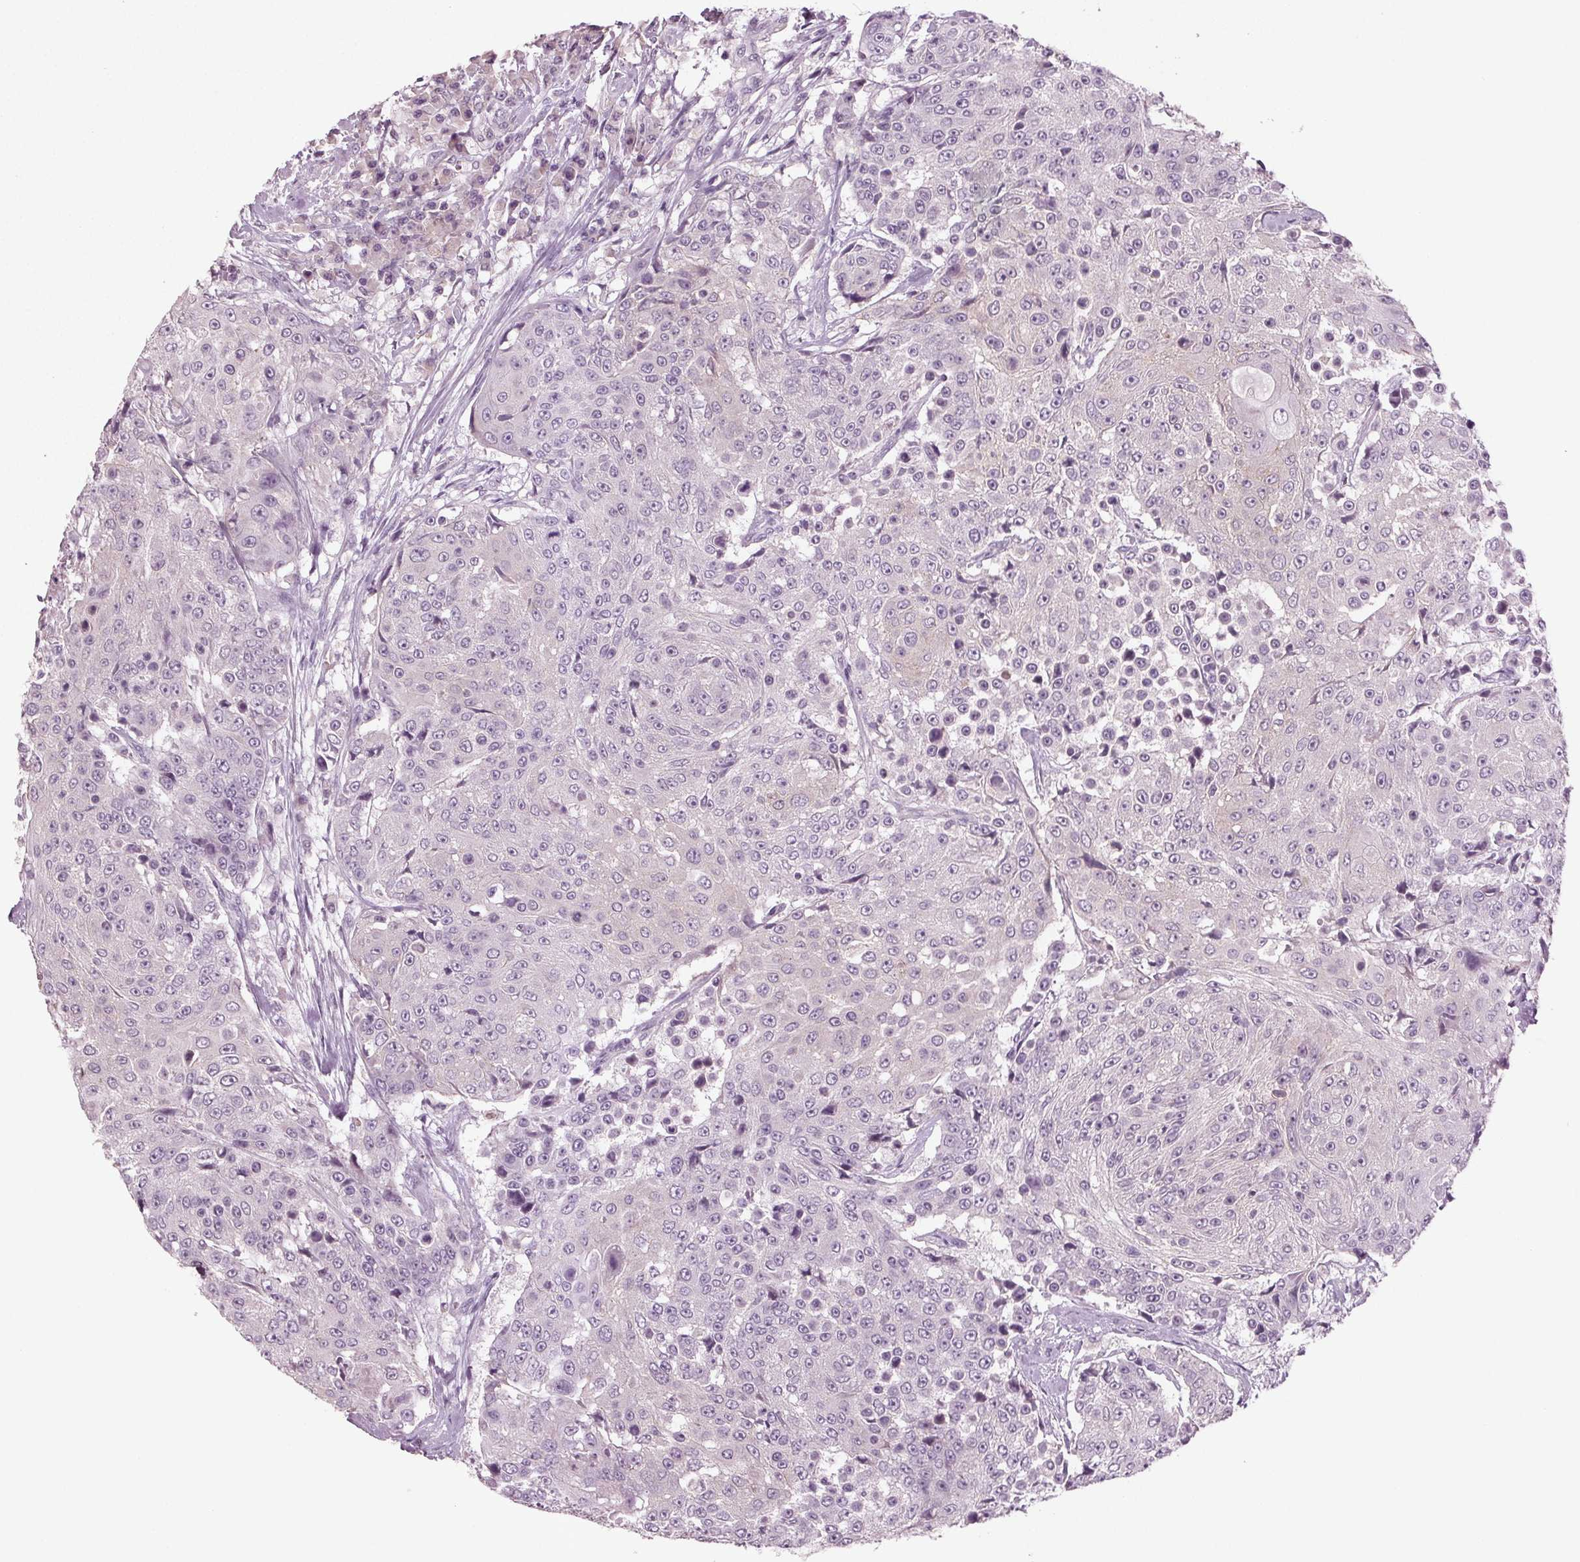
{"staining": {"intensity": "negative", "quantity": "none", "location": "none"}, "tissue": "urothelial cancer", "cell_type": "Tumor cells", "image_type": "cancer", "snomed": [{"axis": "morphology", "description": "Urothelial carcinoma, High grade"}, {"axis": "topography", "description": "Urinary bladder"}], "caption": "The histopathology image exhibits no significant positivity in tumor cells of urothelial cancer.", "gene": "BHLHE22", "patient": {"sex": "female", "age": 63}}